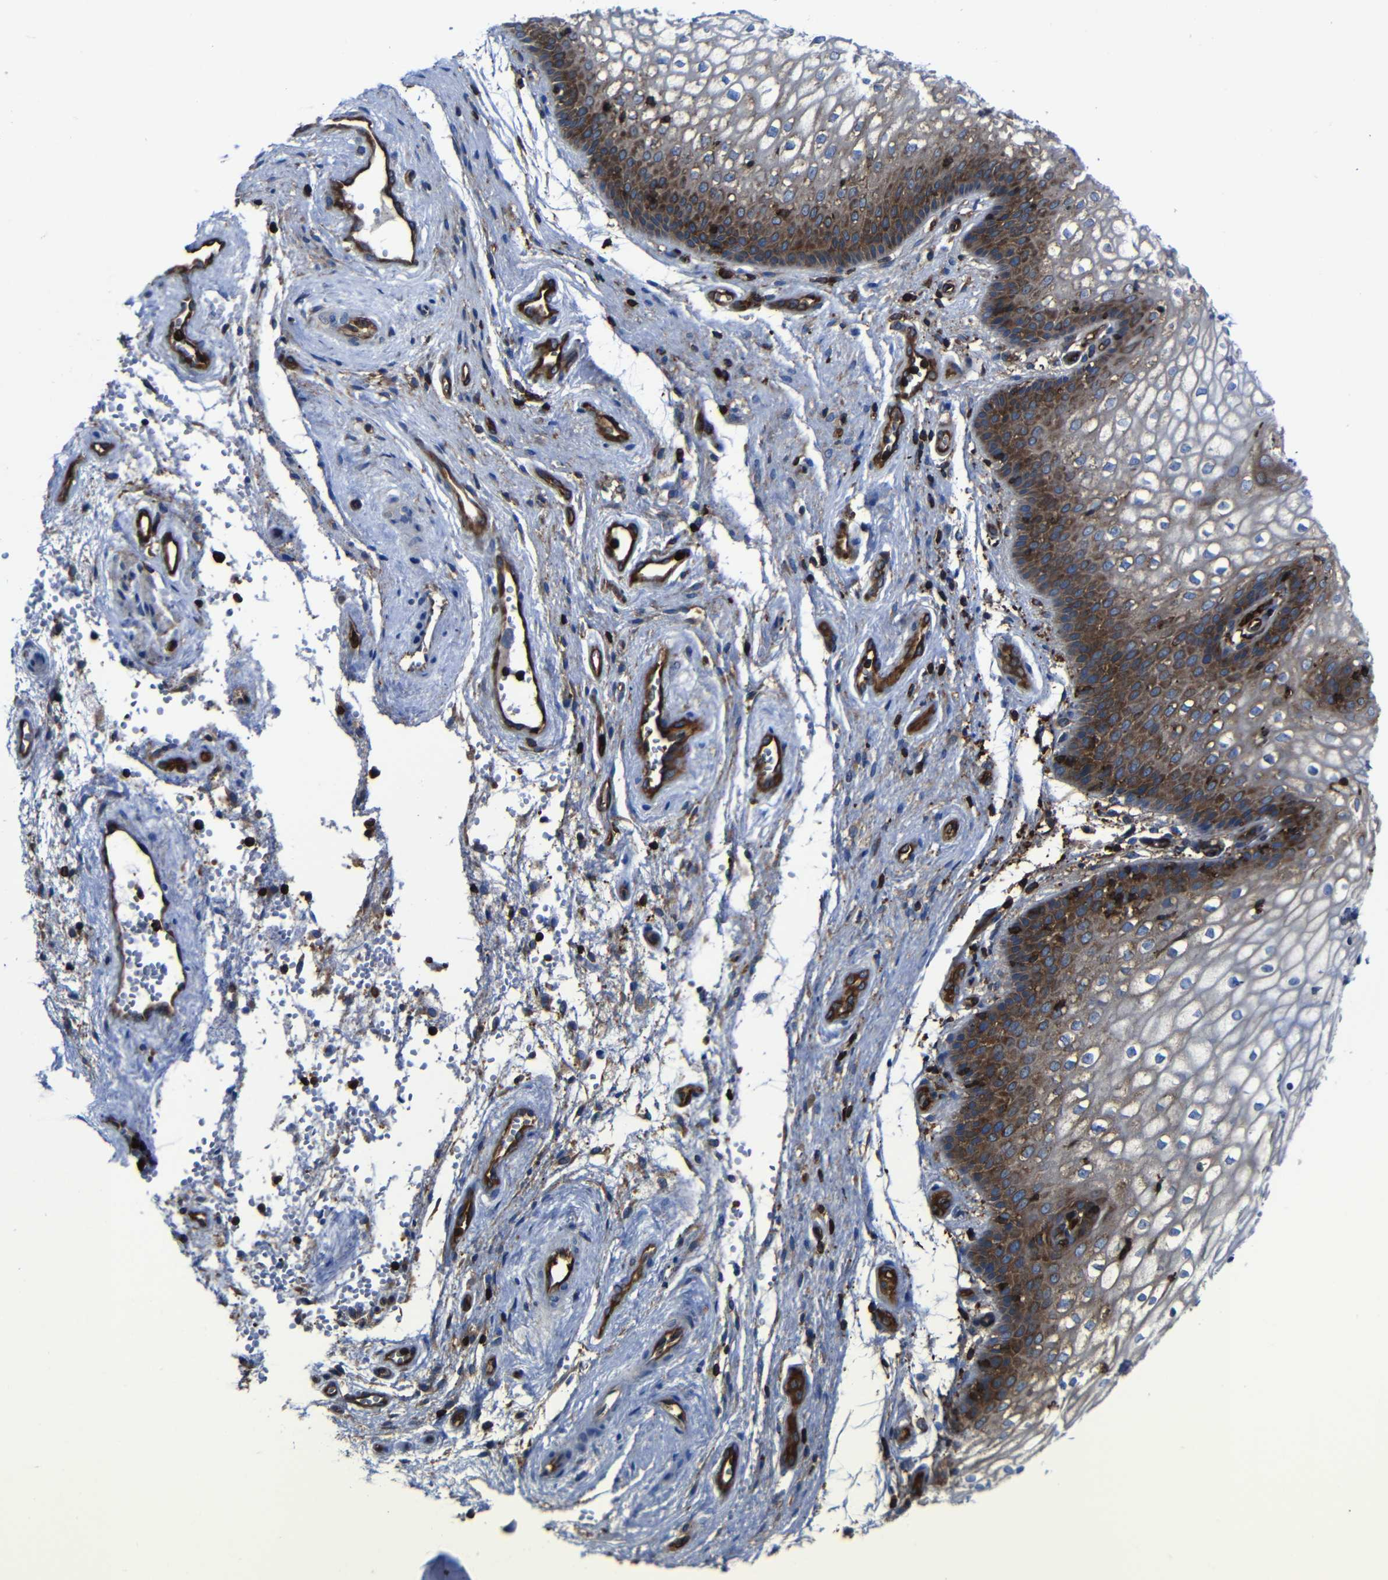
{"staining": {"intensity": "moderate", "quantity": "25%-75%", "location": "cytoplasmic/membranous"}, "tissue": "vagina", "cell_type": "Squamous epithelial cells", "image_type": "normal", "snomed": [{"axis": "morphology", "description": "Normal tissue, NOS"}, {"axis": "topography", "description": "Vagina"}], "caption": "Human vagina stained with a brown dye displays moderate cytoplasmic/membranous positive positivity in approximately 25%-75% of squamous epithelial cells.", "gene": "ARHGEF1", "patient": {"sex": "female", "age": 34}}